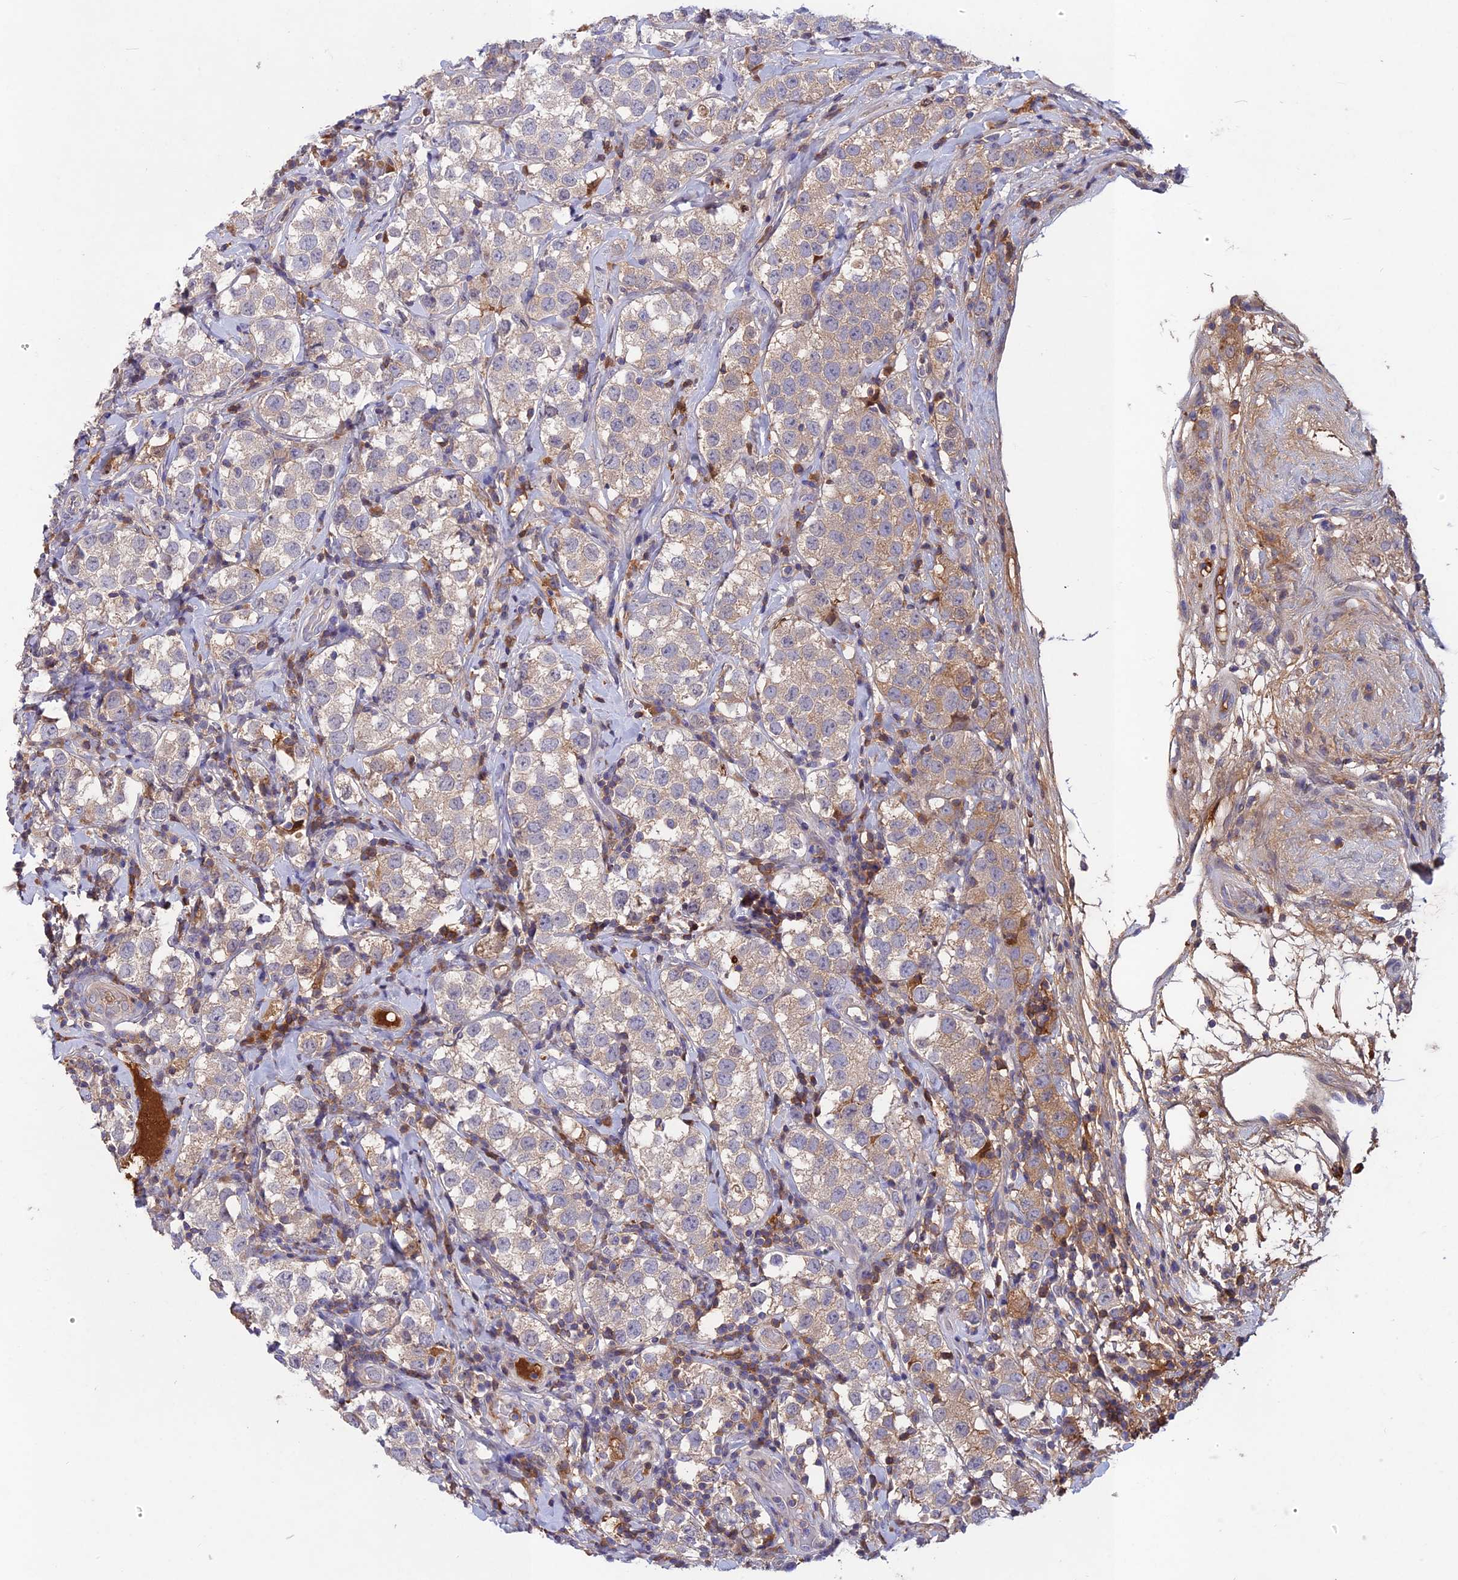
{"staining": {"intensity": "weak", "quantity": "<25%", "location": "cytoplasmic/membranous"}, "tissue": "testis cancer", "cell_type": "Tumor cells", "image_type": "cancer", "snomed": [{"axis": "morphology", "description": "Seminoma, NOS"}, {"axis": "topography", "description": "Testis"}], "caption": "Image shows no significant protein staining in tumor cells of testis cancer. (Stains: DAB (3,3'-diaminobenzidine) immunohistochemistry (IHC) with hematoxylin counter stain, Microscopy: brightfield microscopy at high magnification).", "gene": "ADO", "patient": {"sex": "male", "age": 34}}